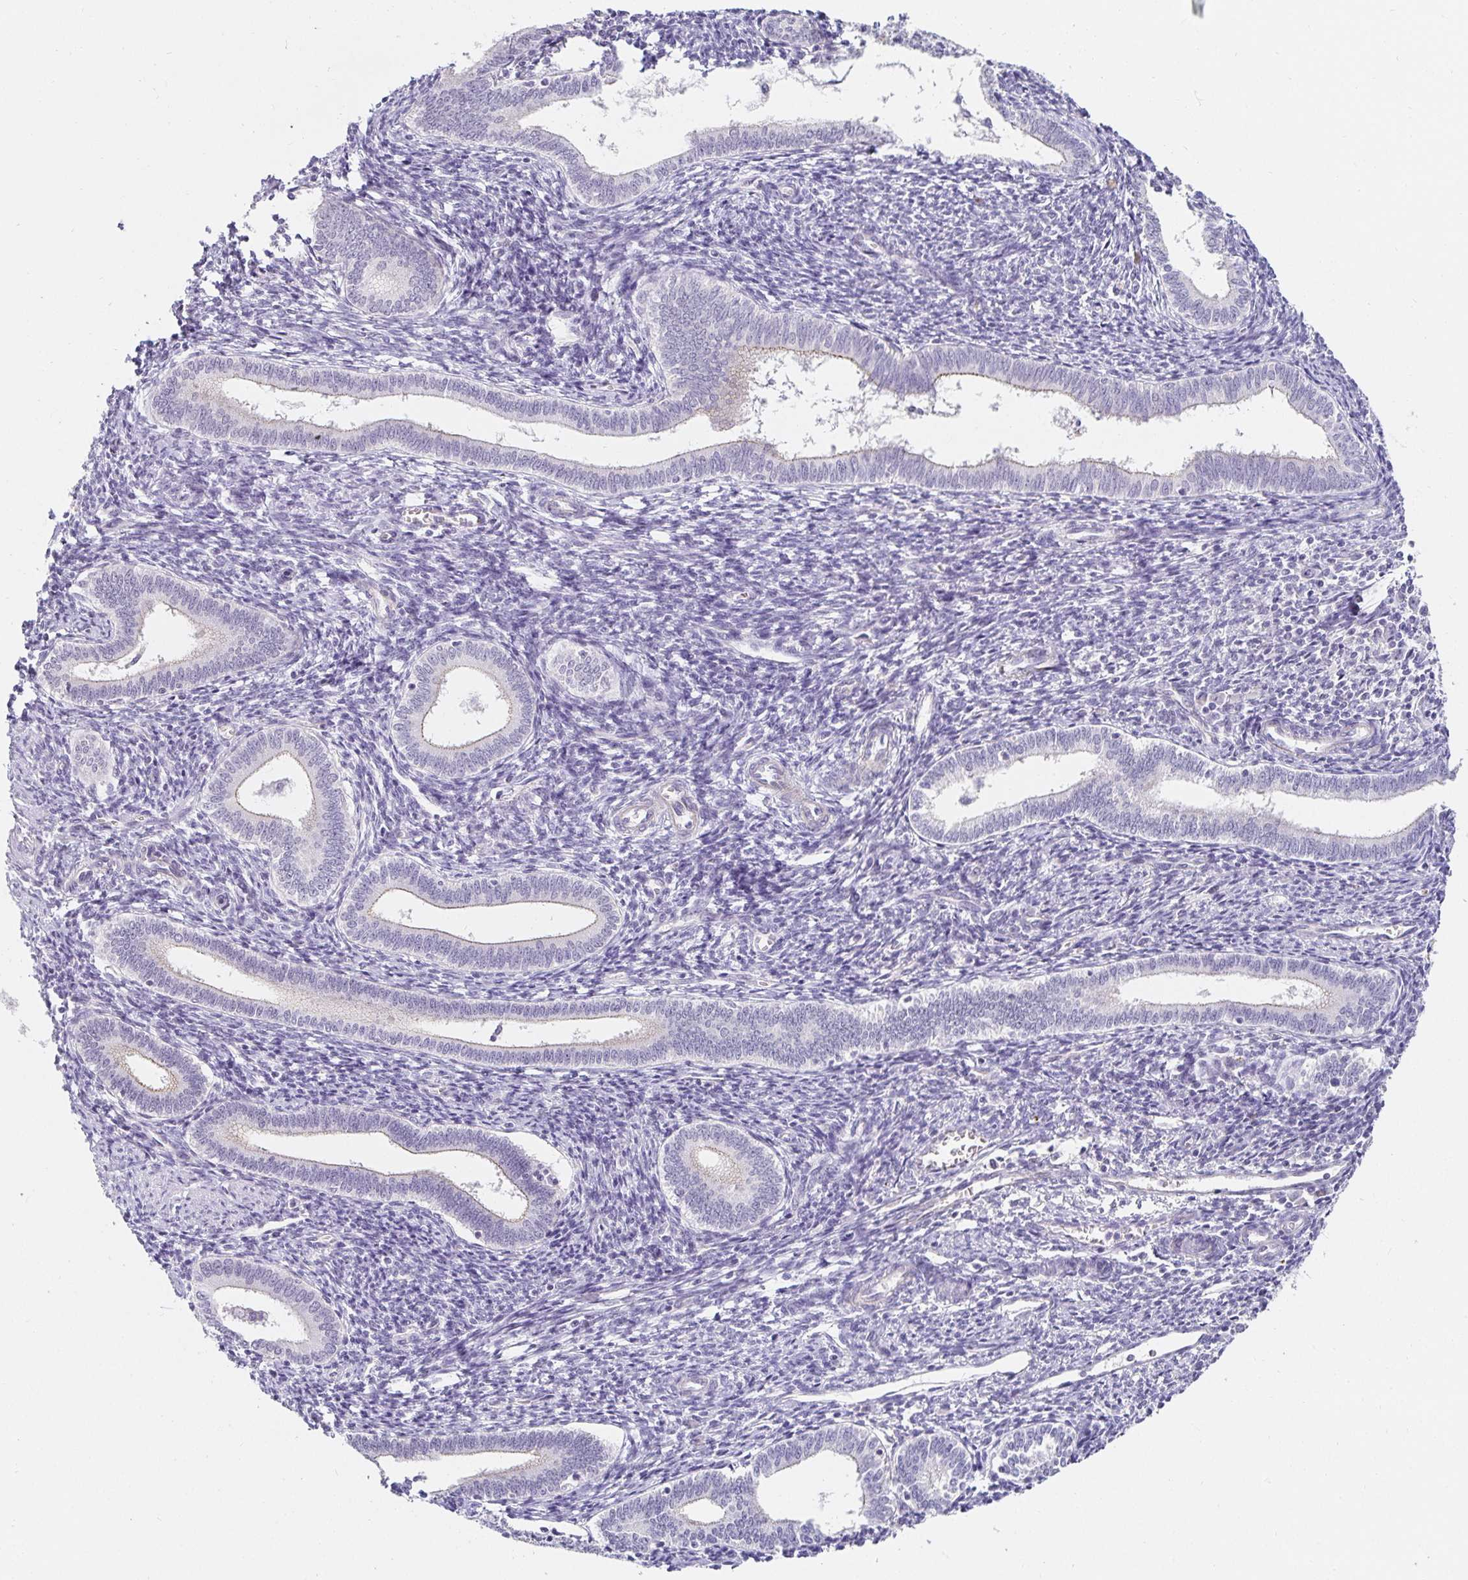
{"staining": {"intensity": "negative", "quantity": "none", "location": "none"}, "tissue": "endometrium", "cell_type": "Cells in endometrial stroma", "image_type": "normal", "snomed": [{"axis": "morphology", "description": "Normal tissue, NOS"}, {"axis": "topography", "description": "Endometrium"}], "caption": "A photomicrograph of endometrium stained for a protein displays no brown staining in cells in endometrial stroma.", "gene": "PDX1", "patient": {"sex": "female", "age": 41}}